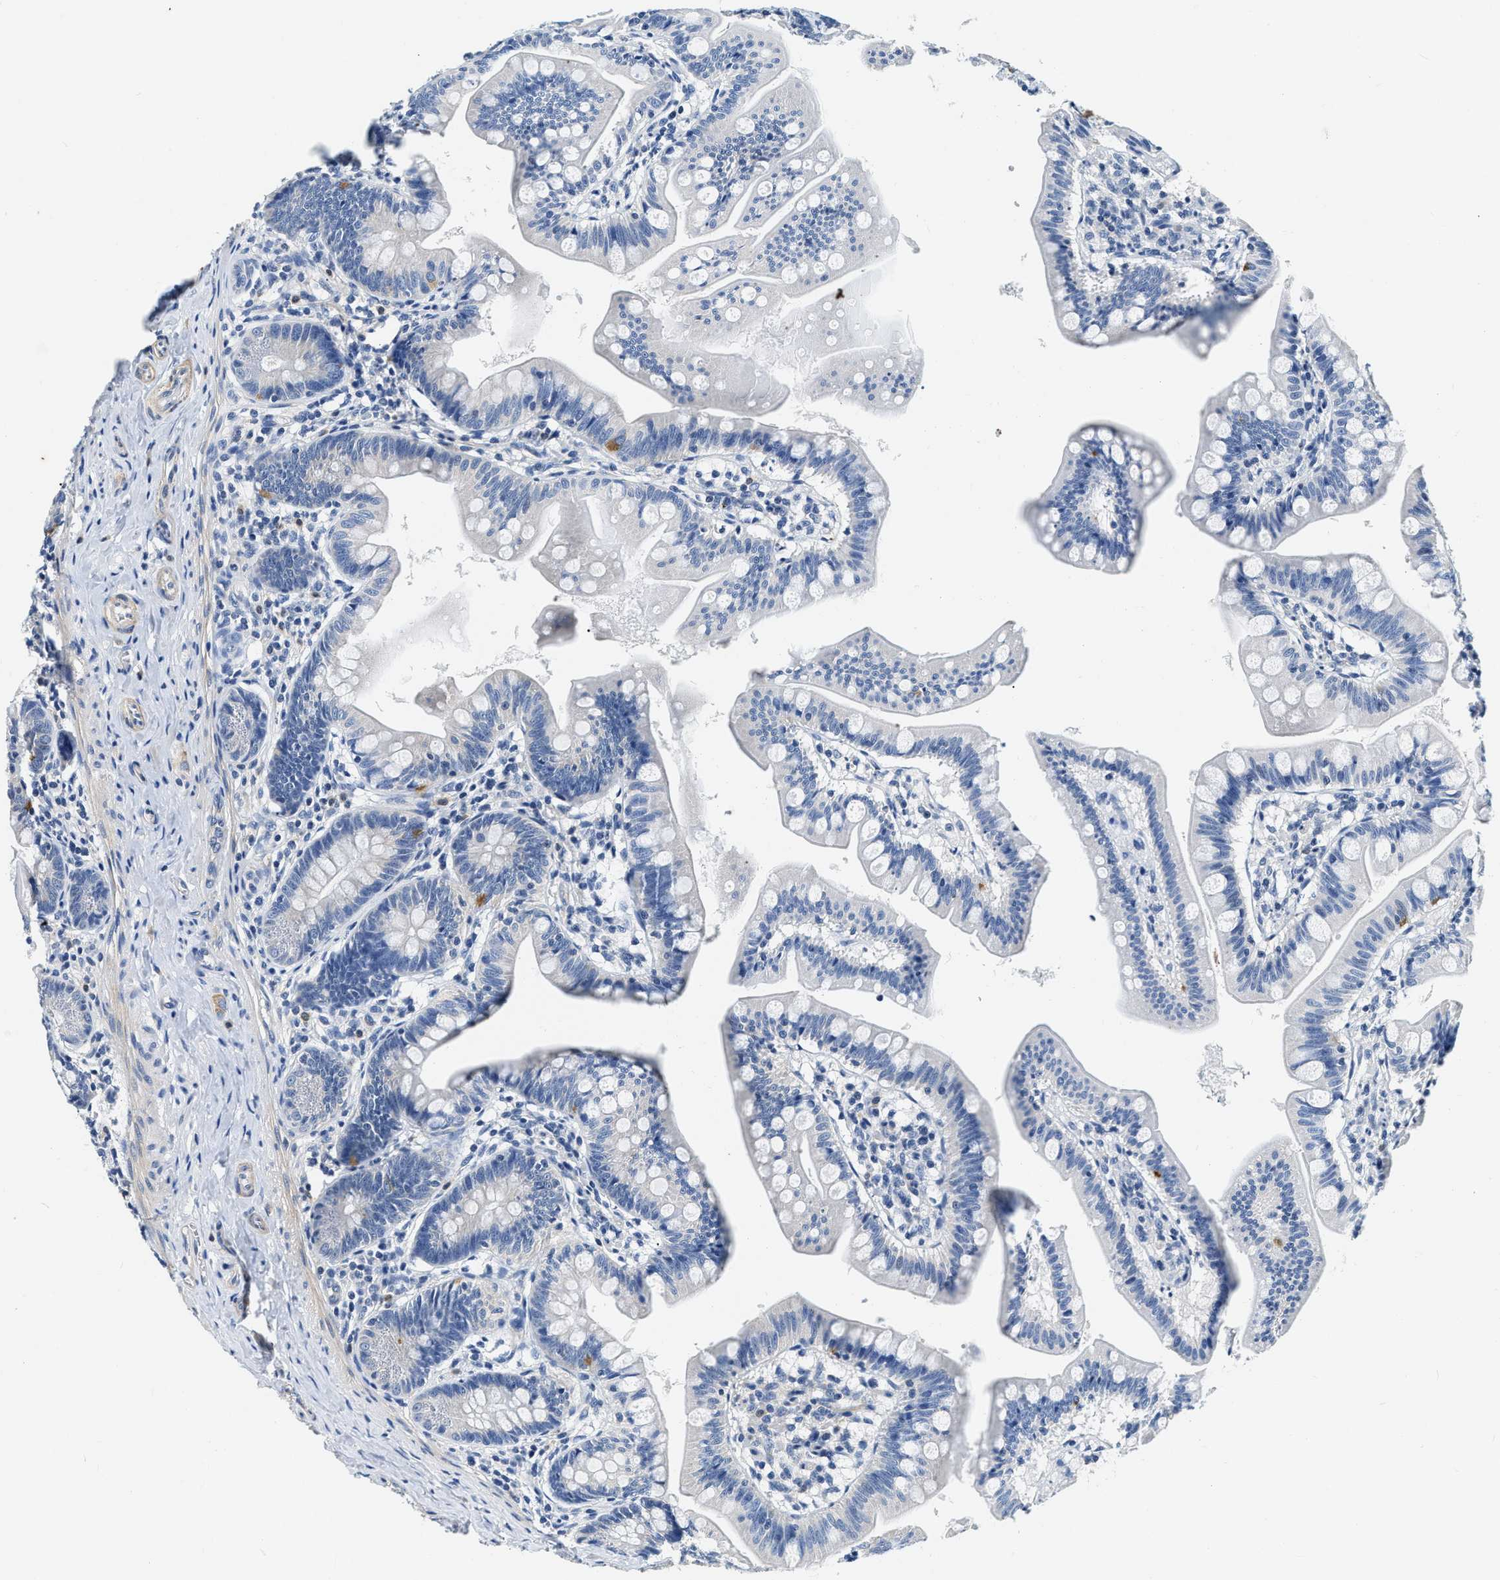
{"staining": {"intensity": "negative", "quantity": "none", "location": "none"}, "tissue": "small intestine", "cell_type": "Glandular cells", "image_type": "normal", "snomed": [{"axis": "morphology", "description": "Normal tissue, NOS"}, {"axis": "topography", "description": "Small intestine"}], "caption": "Human small intestine stained for a protein using IHC shows no positivity in glandular cells.", "gene": "EIF2AK2", "patient": {"sex": "male", "age": 7}}